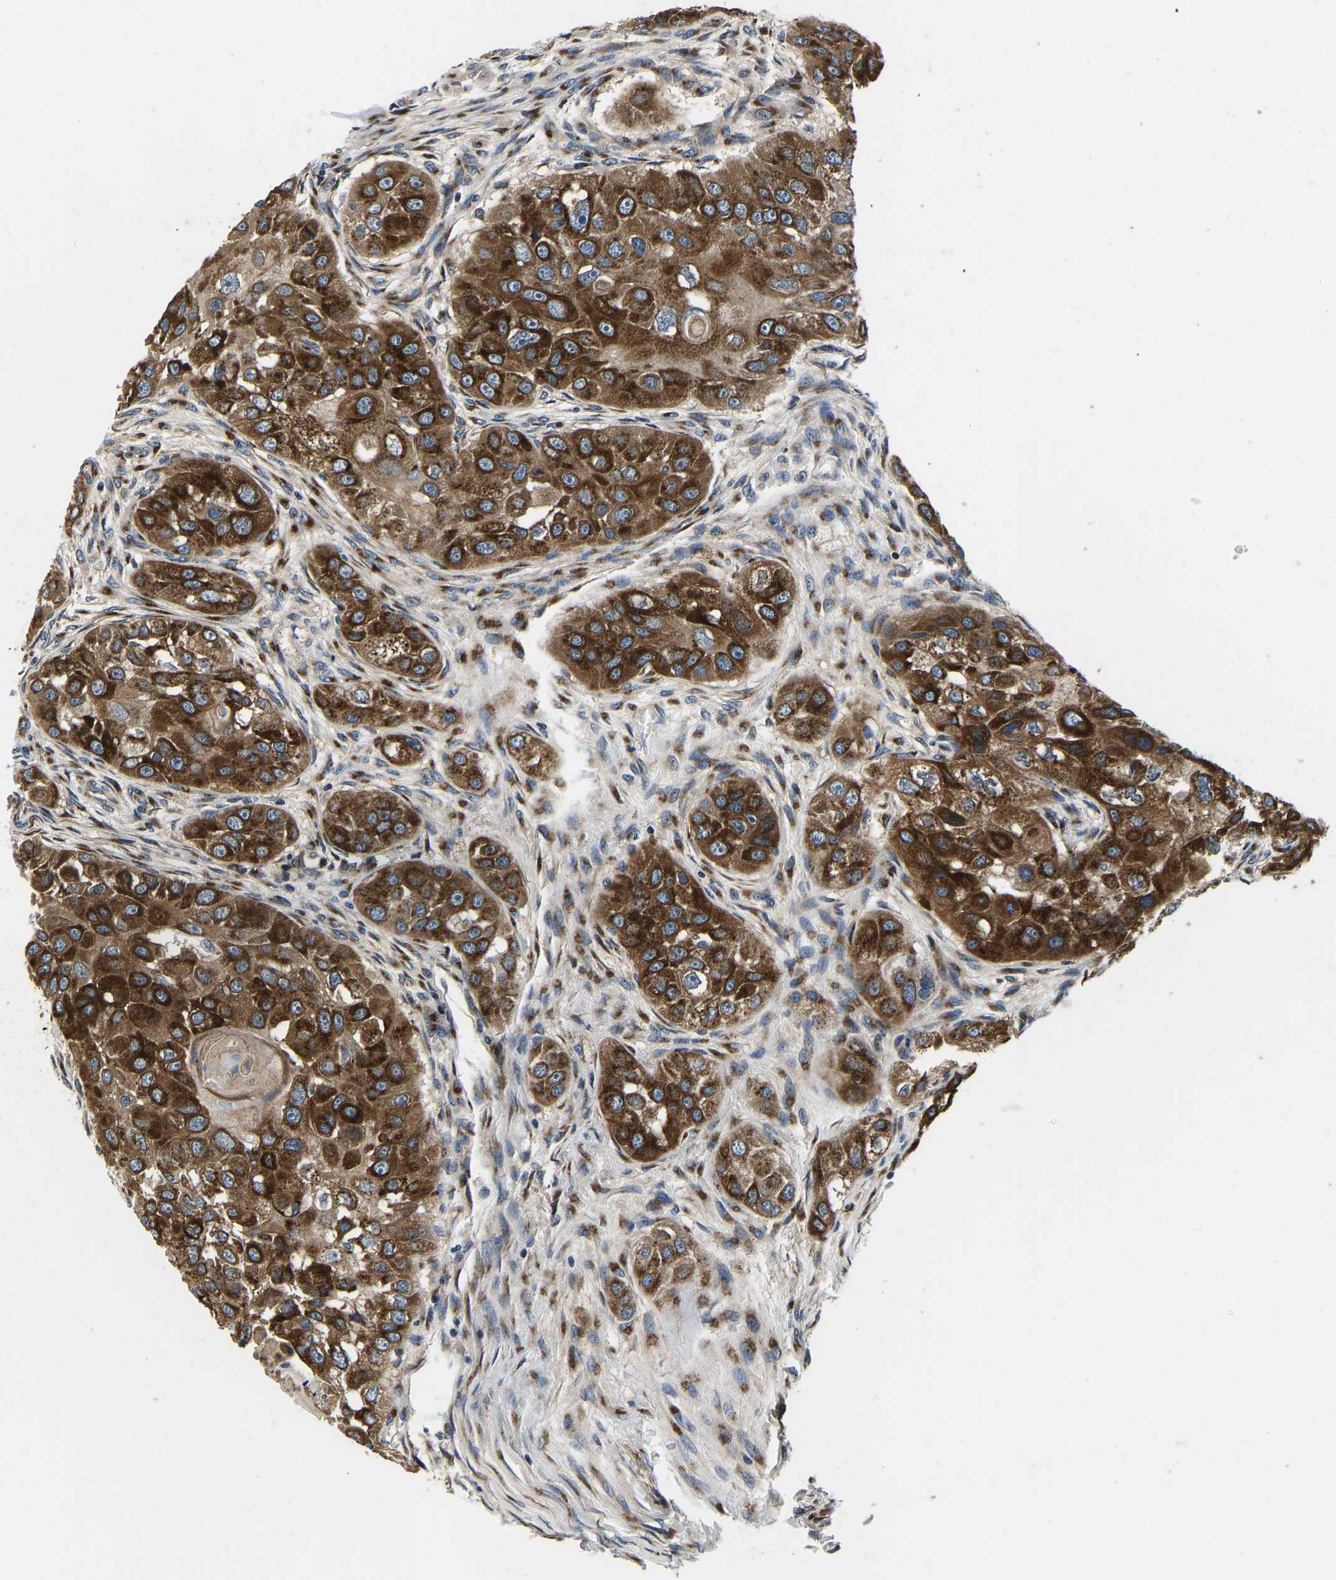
{"staining": {"intensity": "strong", "quantity": ">75%", "location": "cytoplasmic/membranous"}, "tissue": "head and neck cancer", "cell_type": "Tumor cells", "image_type": "cancer", "snomed": [{"axis": "morphology", "description": "Normal tissue, NOS"}, {"axis": "morphology", "description": "Squamous cell carcinoma, NOS"}, {"axis": "topography", "description": "Skeletal muscle"}, {"axis": "topography", "description": "Head-Neck"}], "caption": "The photomicrograph displays a brown stain indicating the presence of a protein in the cytoplasmic/membranous of tumor cells in head and neck cancer.", "gene": "RABAC1", "patient": {"sex": "male", "age": 51}}